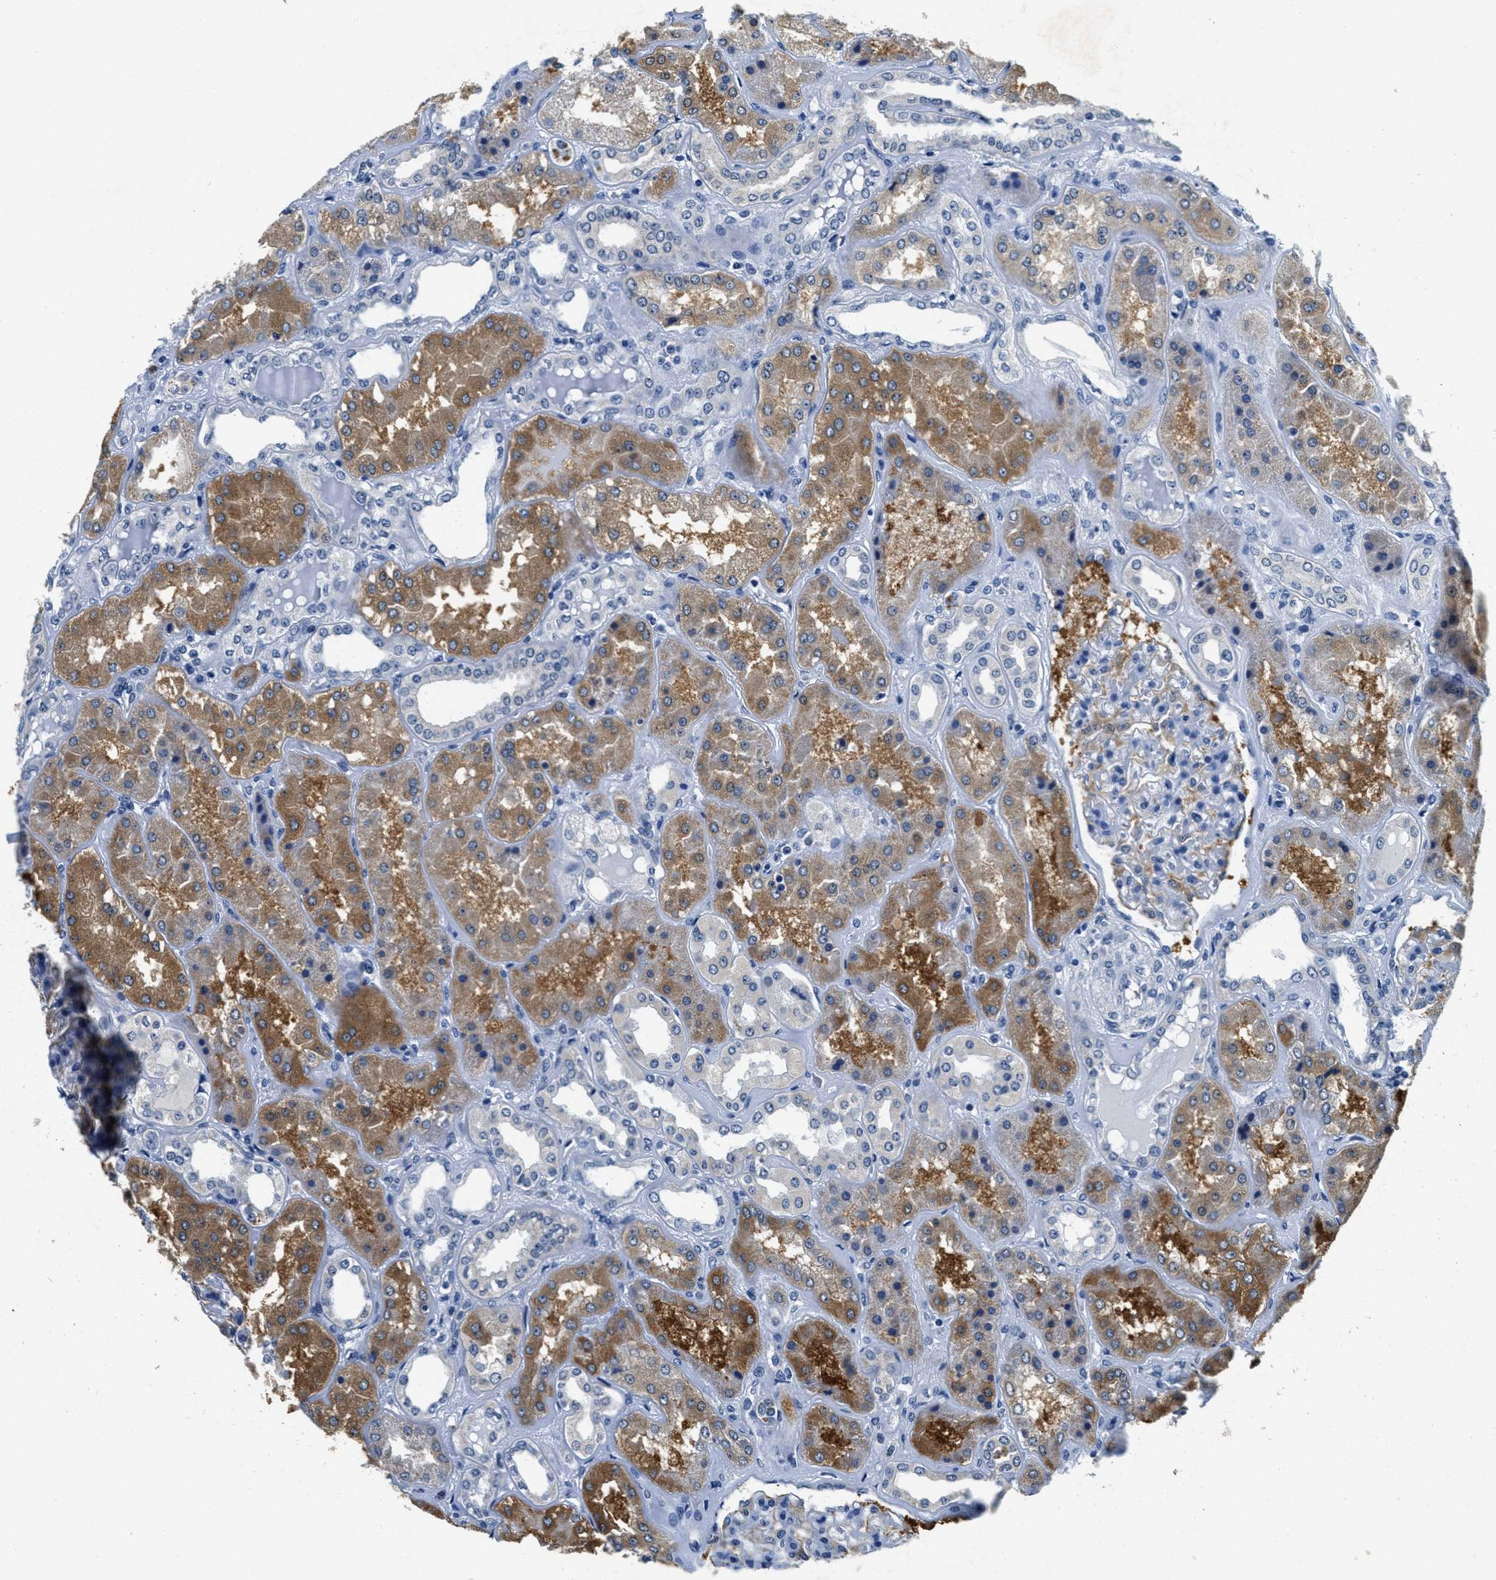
{"staining": {"intensity": "moderate", "quantity": "<25%", "location": "cytoplasmic/membranous"}, "tissue": "kidney", "cell_type": "Cells in glomeruli", "image_type": "normal", "snomed": [{"axis": "morphology", "description": "Normal tissue, NOS"}, {"axis": "topography", "description": "Kidney"}], "caption": "High-power microscopy captured an immunohistochemistry (IHC) image of normal kidney, revealing moderate cytoplasmic/membranous staining in about <25% of cells in glomeruli. (DAB (3,3'-diaminobenzidine) = brown stain, brightfield microscopy at high magnification).", "gene": "HS3ST2", "patient": {"sex": "female", "age": 56}}